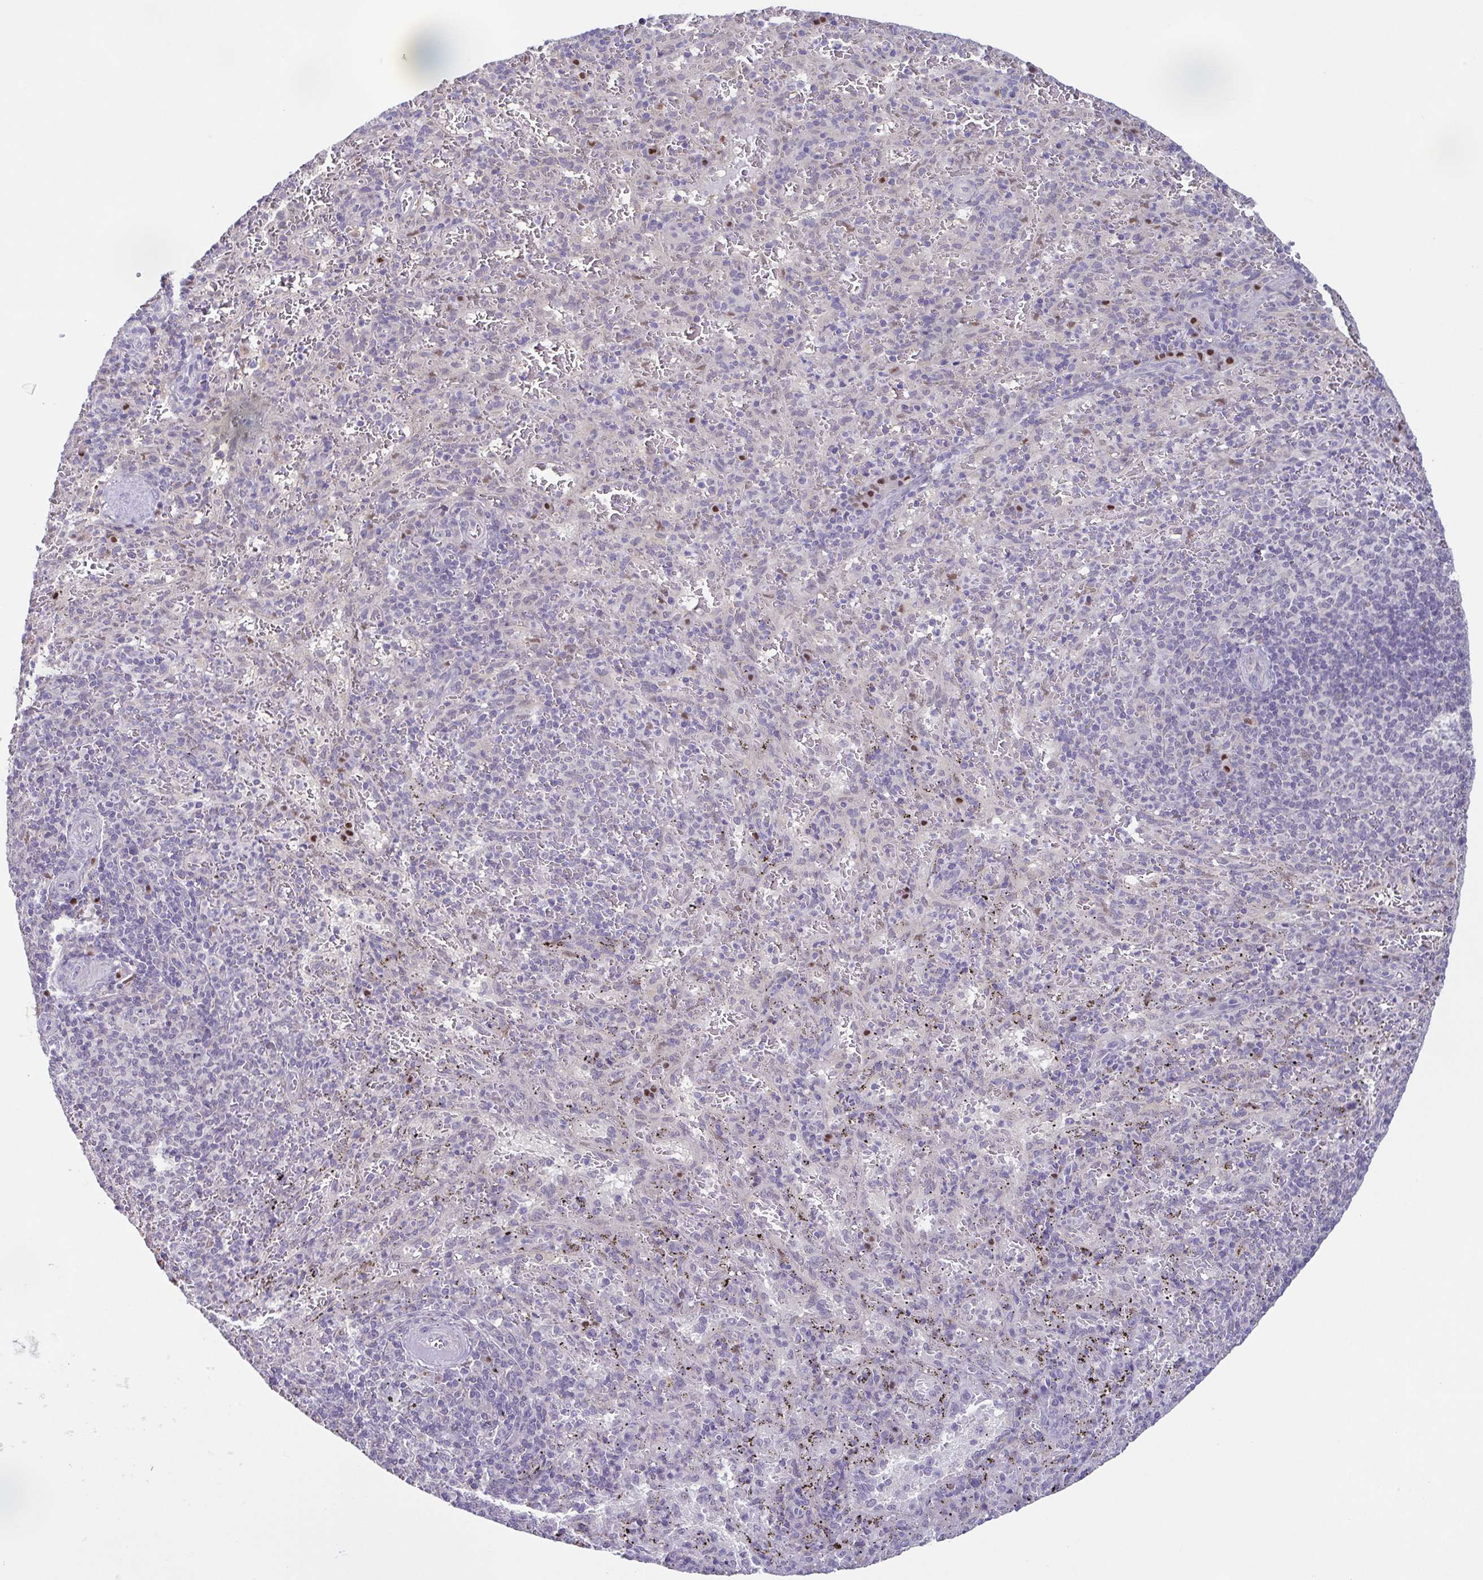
{"staining": {"intensity": "negative", "quantity": "none", "location": "none"}, "tissue": "spleen", "cell_type": "Cells in red pulp", "image_type": "normal", "snomed": [{"axis": "morphology", "description": "Normal tissue, NOS"}, {"axis": "topography", "description": "Spleen"}], "caption": "An immunohistochemistry photomicrograph of normal spleen is shown. There is no staining in cells in red pulp of spleen.", "gene": "UBE2Q1", "patient": {"sex": "male", "age": 57}}